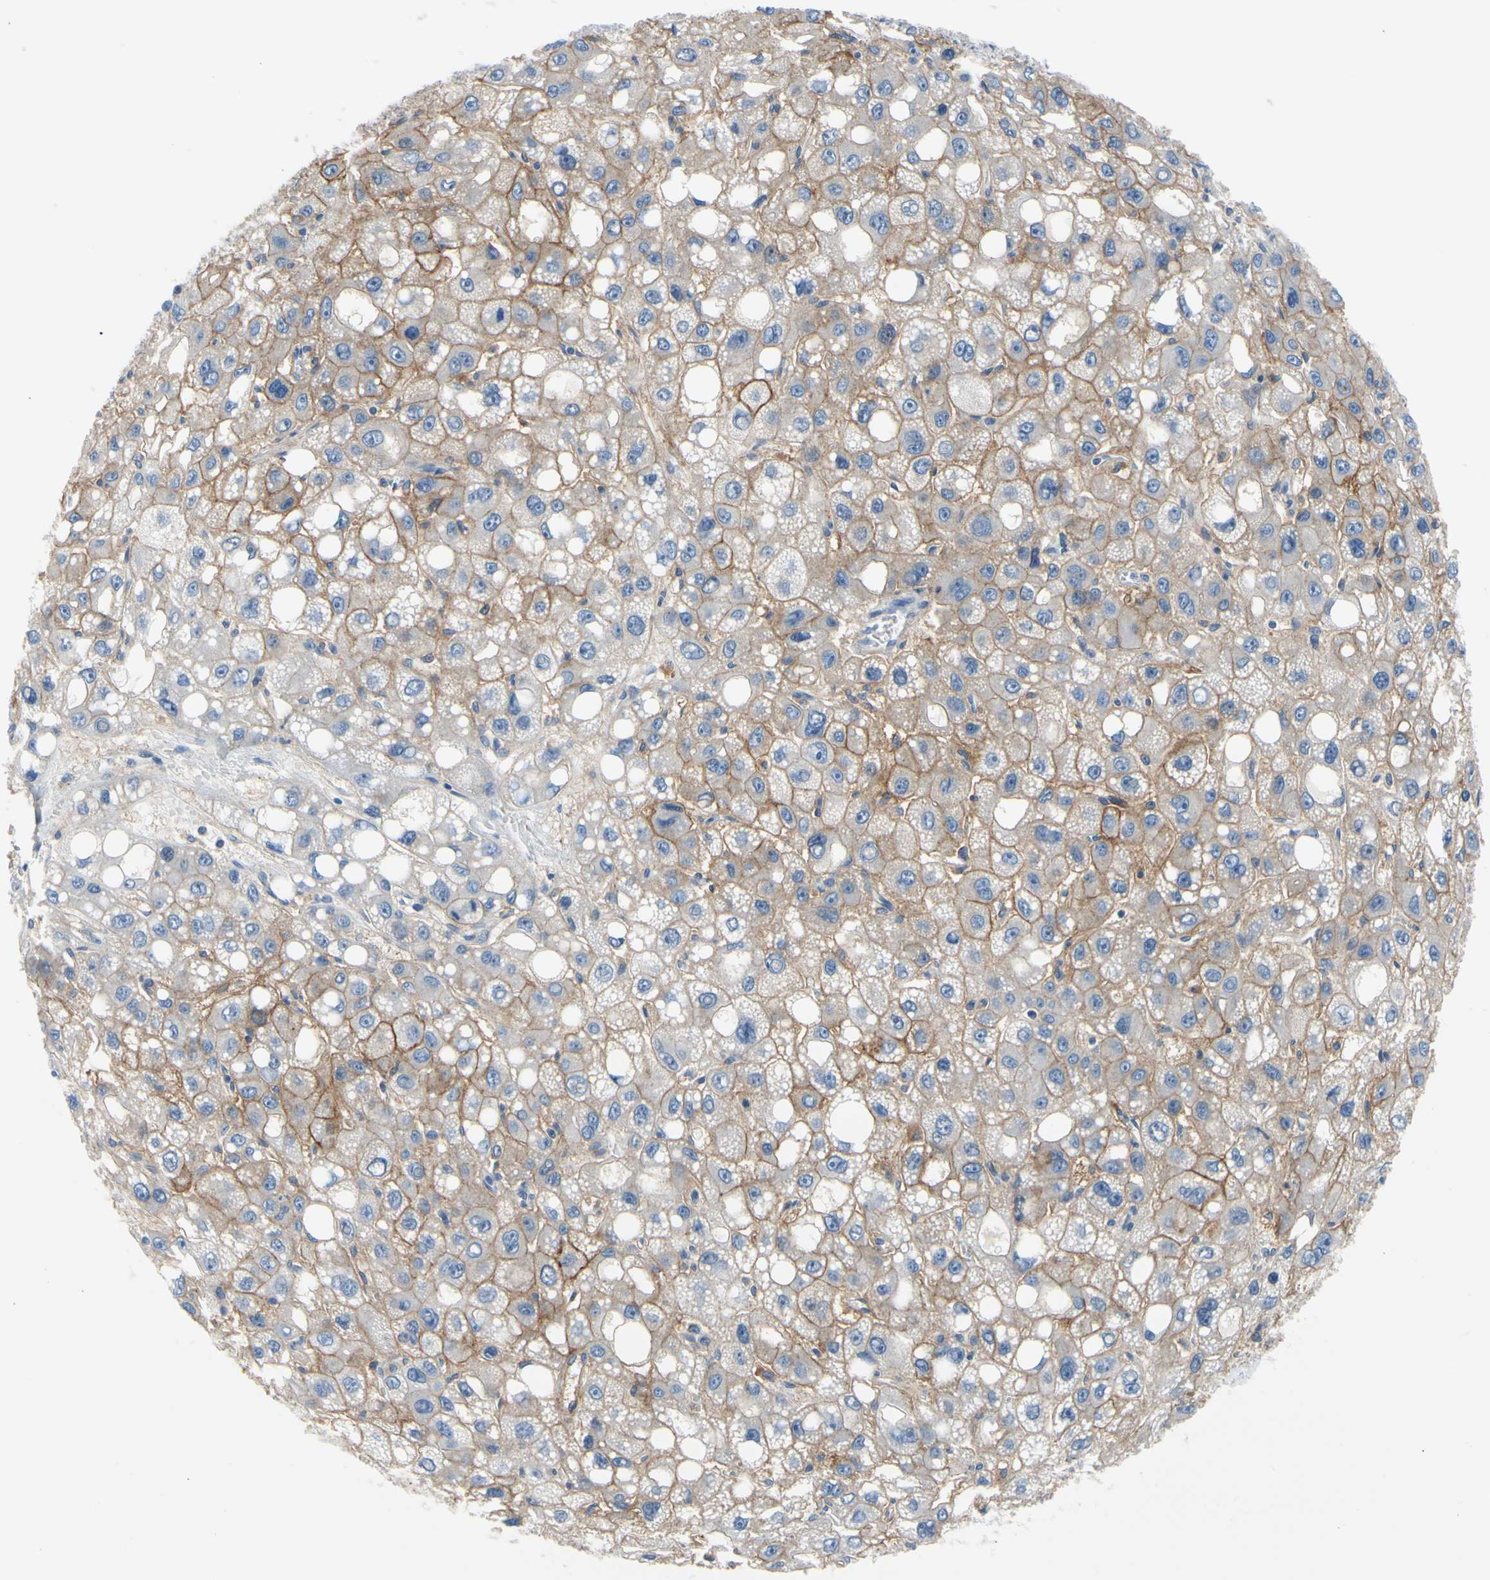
{"staining": {"intensity": "moderate", "quantity": "25%-75%", "location": "cytoplasmic/membranous"}, "tissue": "liver cancer", "cell_type": "Tumor cells", "image_type": "cancer", "snomed": [{"axis": "morphology", "description": "Carcinoma, Hepatocellular, NOS"}, {"axis": "topography", "description": "Liver"}], "caption": "The photomicrograph exhibits a brown stain indicating the presence of a protein in the cytoplasmic/membranous of tumor cells in liver cancer. (DAB IHC, brown staining for protein, blue staining for nuclei).", "gene": "CA14", "patient": {"sex": "male", "age": 55}}